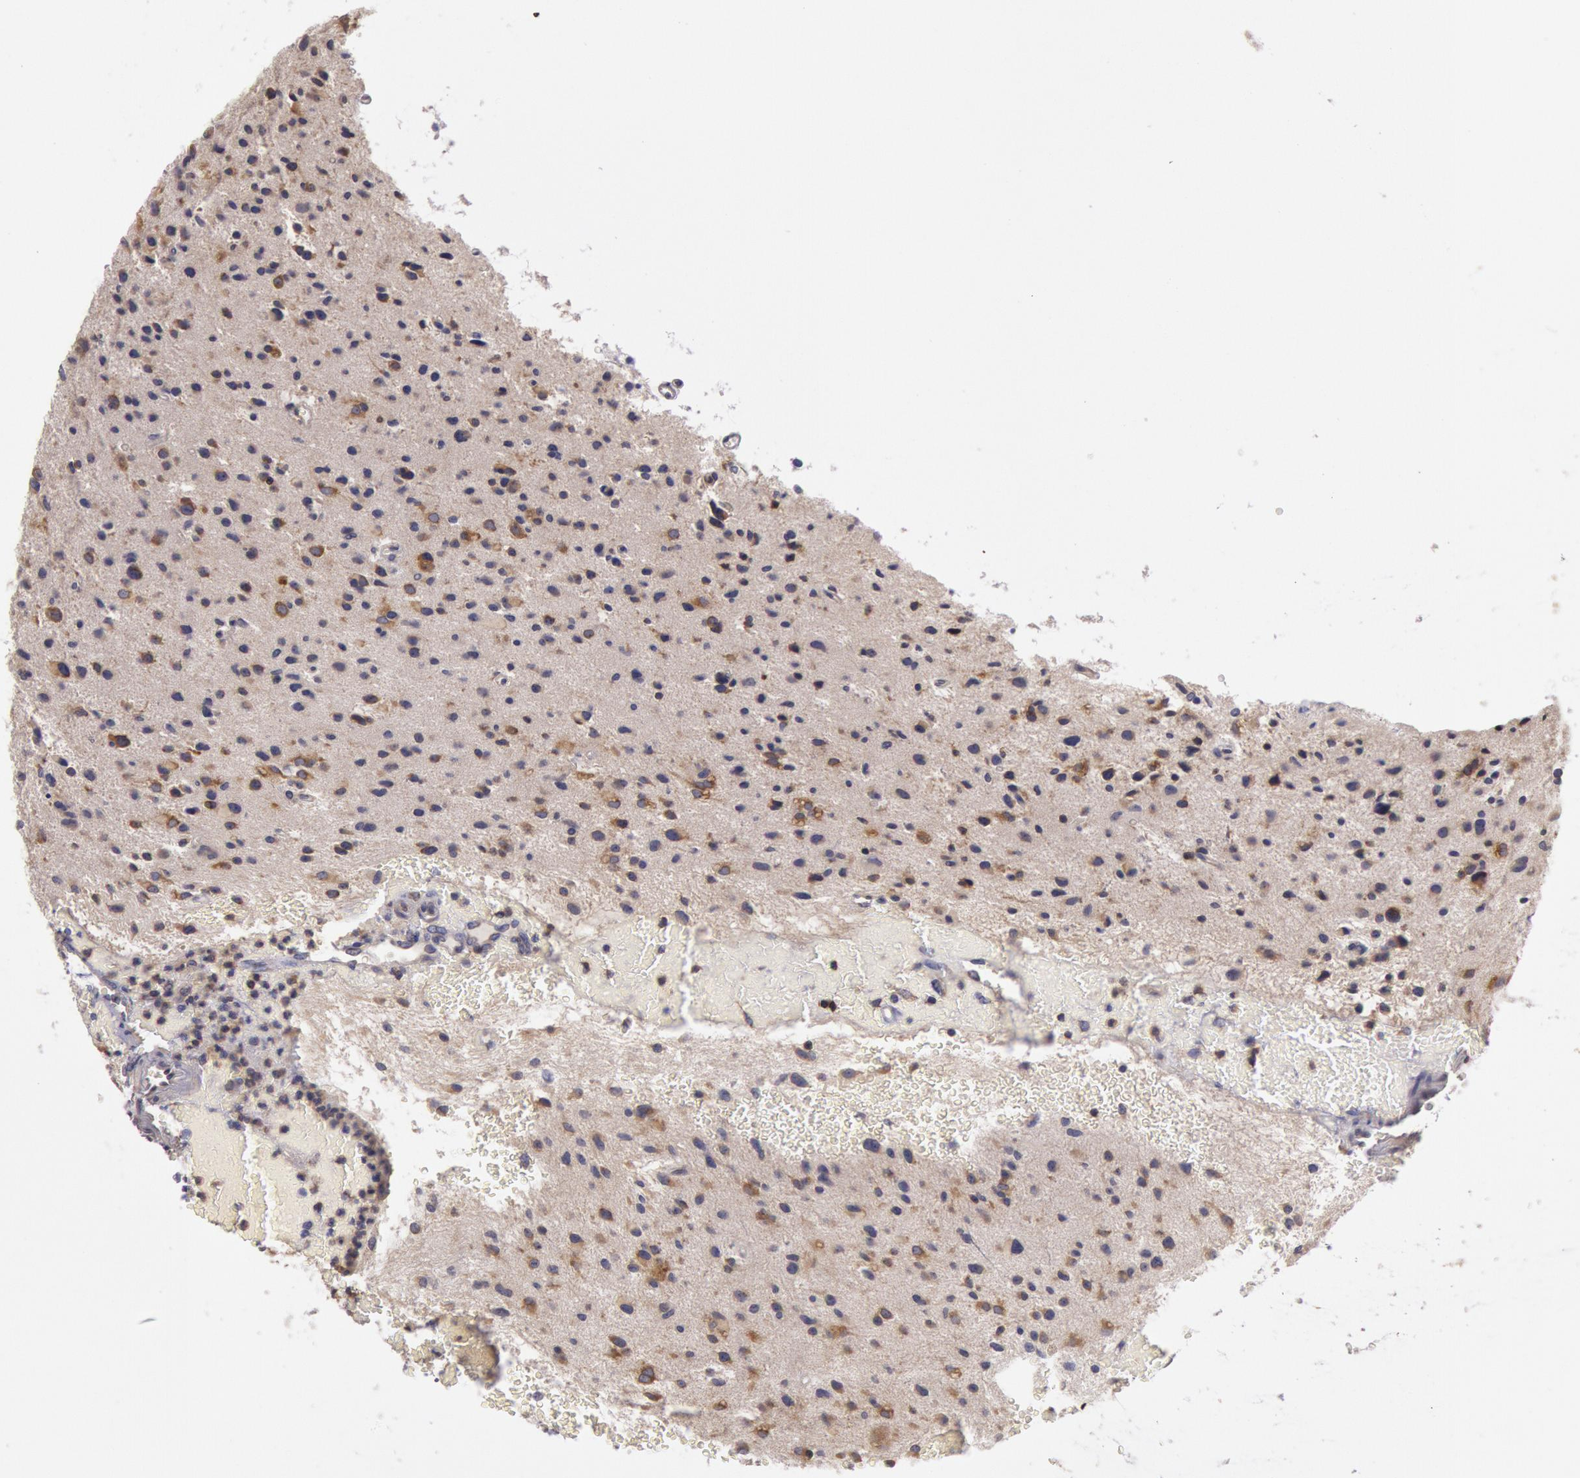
{"staining": {"intensity": "moderate", "quantity": "<25%", "location": "cytoplasmic/membranous"}, "tissue": "glioma", "cell_type": "Tumor cells", "image_type": "cancer", "snomed": [{"axis": "morphology", "description": "Glioma, malignant, Low grade"}, {"axis": "topography", "description": "Brain"}], "caption": "Malignant low-grade glioma stained with DAB (3,3'-diaminobenzidine) immunohistochemistry reveals low levels of moderate cytoplasmic/membranous positivity in approximately <25% of tumor cells.", "gene": "NMT2", "patient": {"sex": "female", "age": 46}}